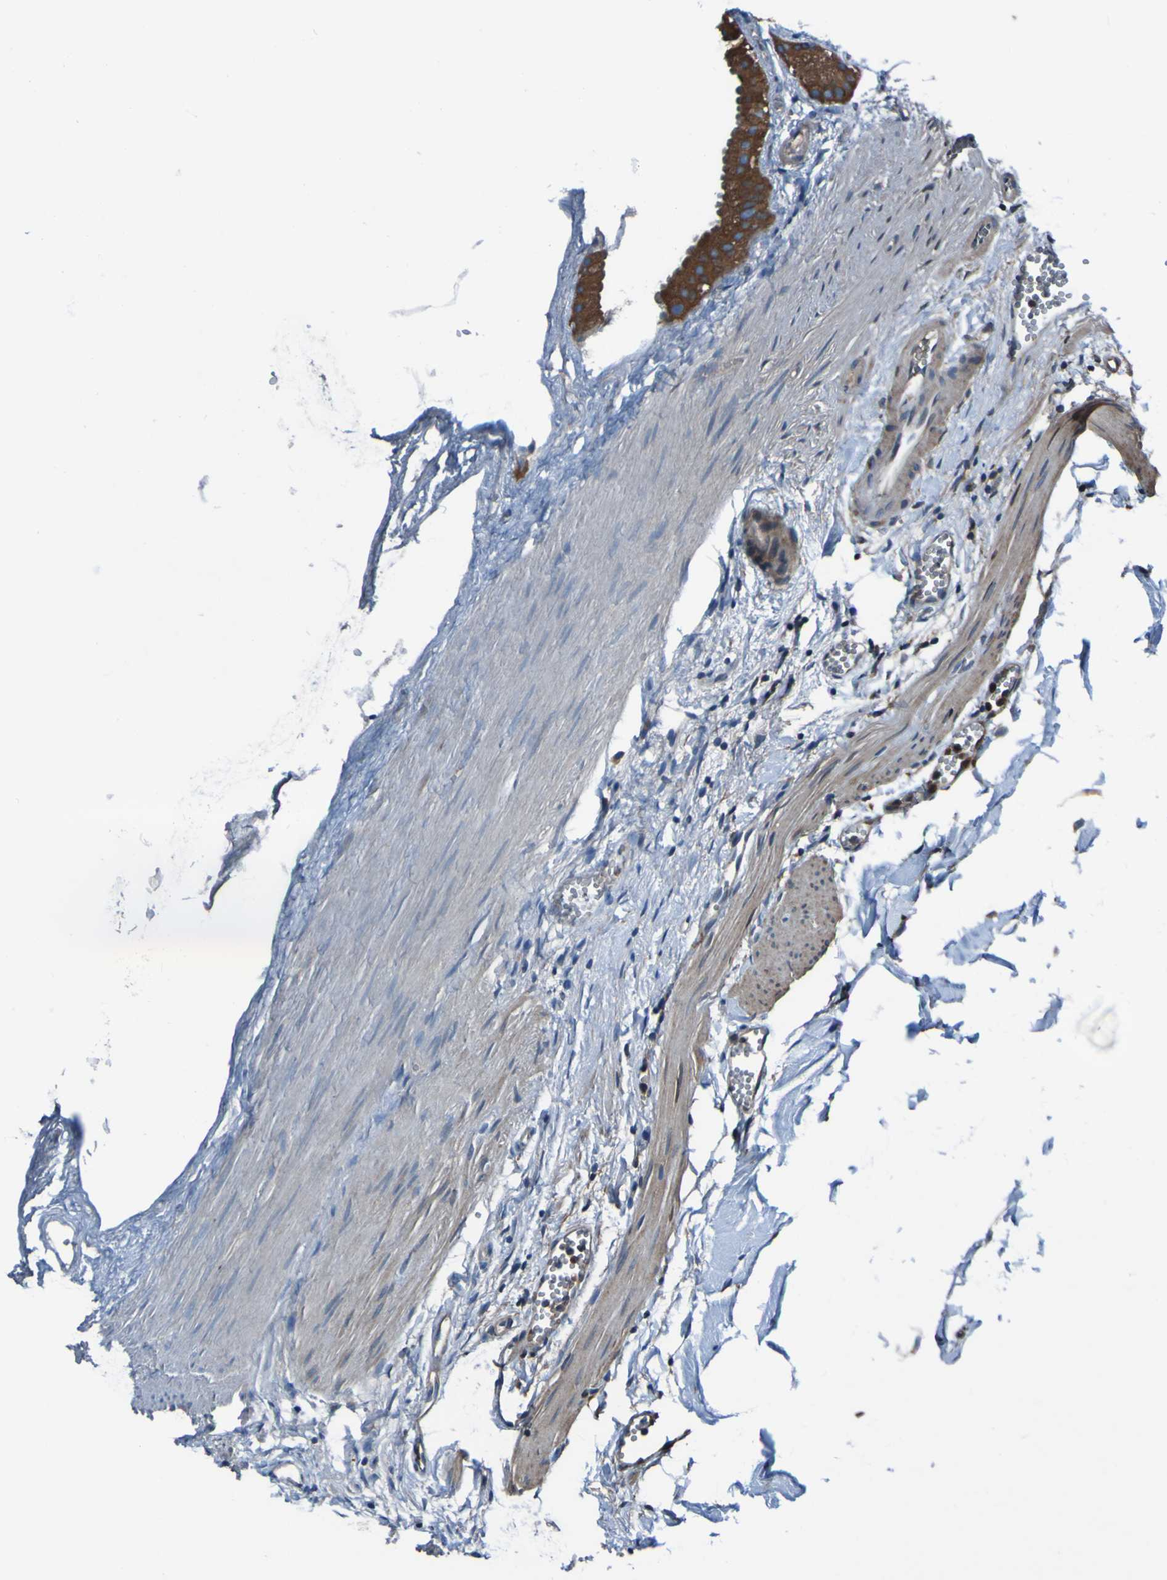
{"staining": {"intensity": "moderate", "quantity": ">75%", "location": "cytoplasmic/membranous"}, "tissue": "gallbladder", "cell_type": "Glandular cells", "image_type": "normal", "snomed": [{"axis": "morphology", "description": "Normal tissue, NOS"}, {"axis": "topography", "description": "Gallbladder"}], "caption": "DAB immunohistochemical staining of unremarkable human gallbladder demonstrates moderate cytoplasmic/membranous protein expression in approximately >75% of glandular cells.", "gene": "RAB5B", "patient": {"sex": "female", "age": 64}}